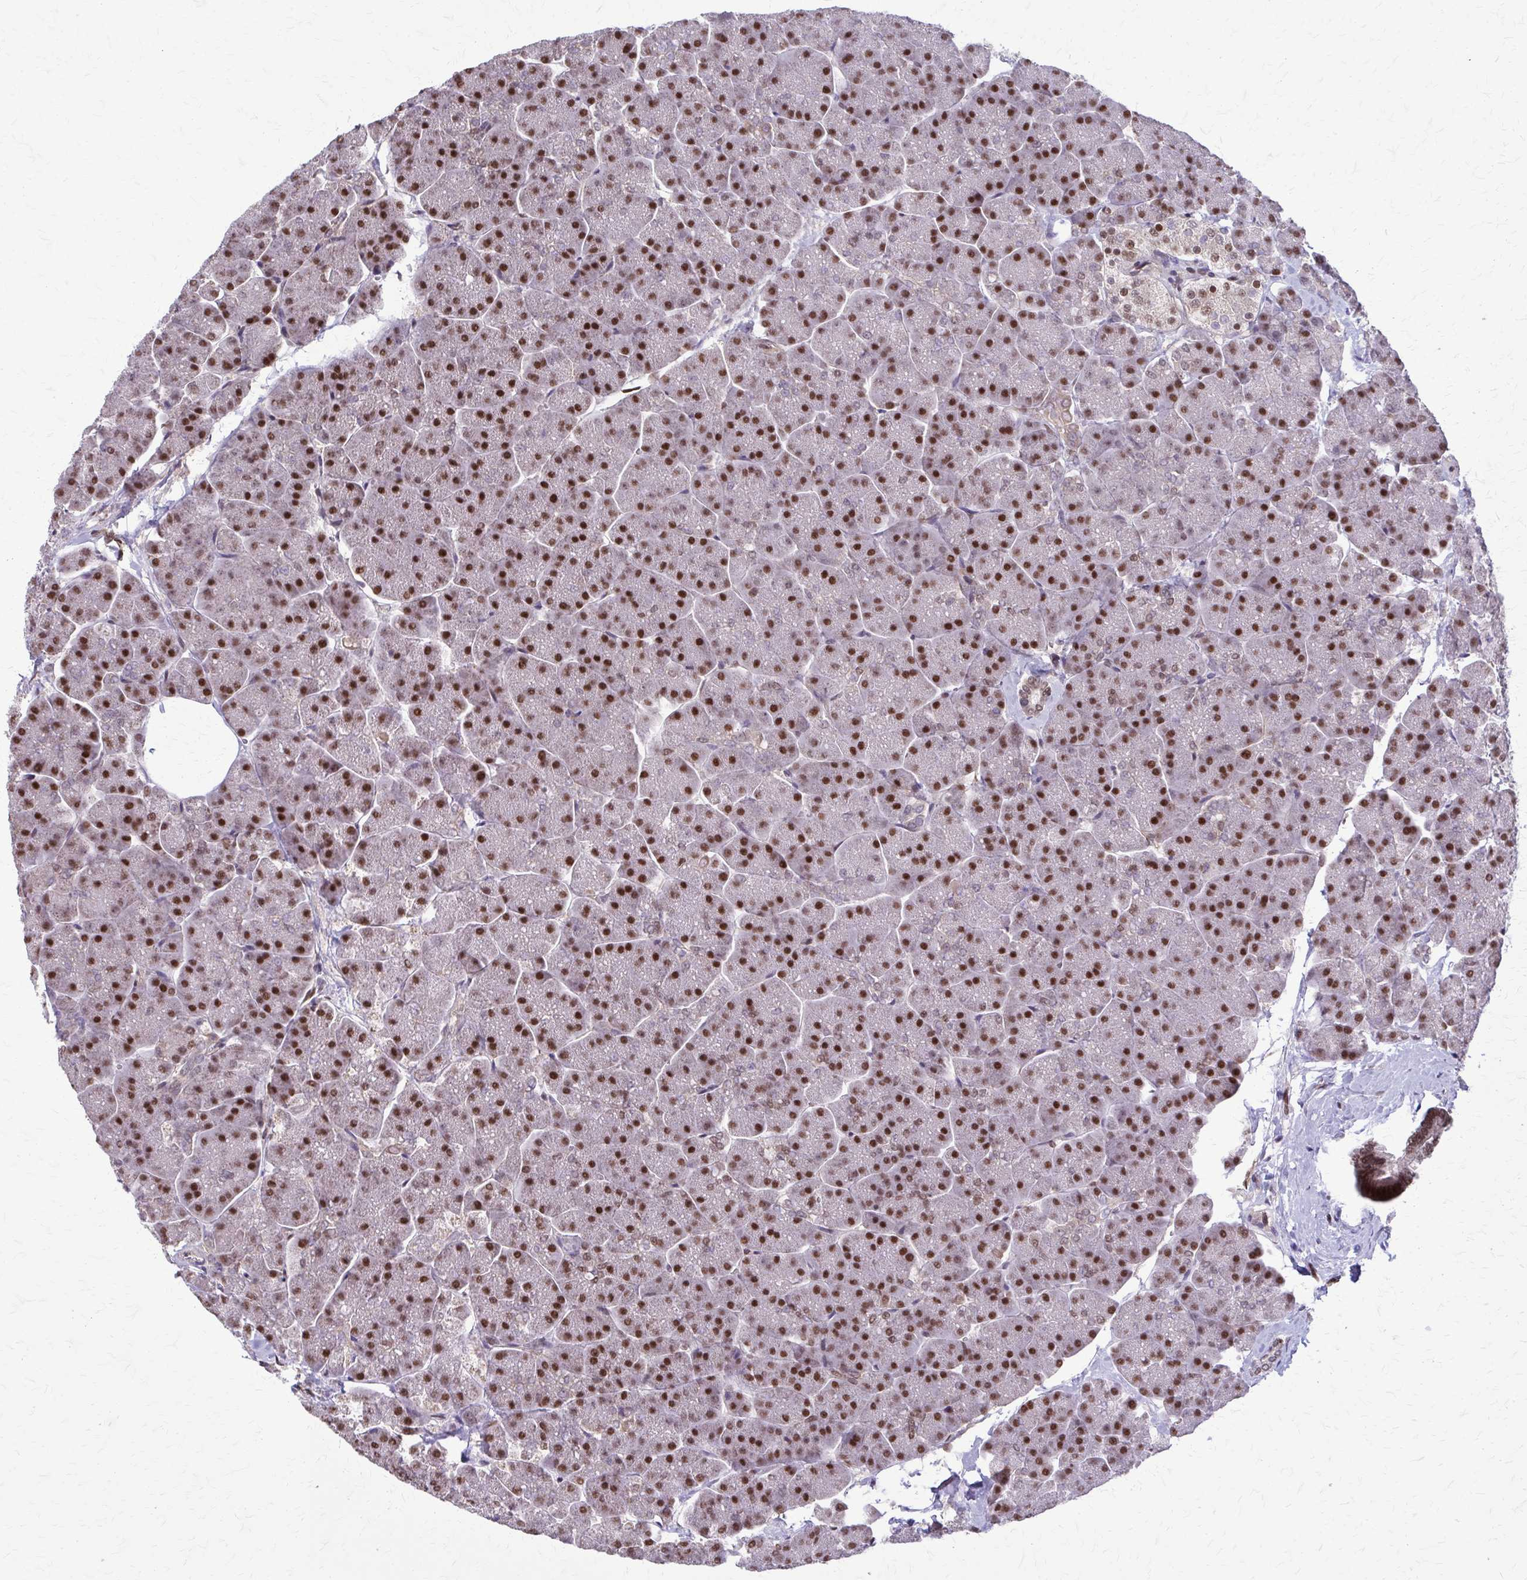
{"staining": {"intensity": "strong", "quantity": ">75%", "location": "nuclear"}, "tissue": "pancreas", "cell_type": "Exocrine glandular cells", "image_type": "normal", "snomed": [{"axis": "morphology", "description": "Normal tissue, NOS"}, {"axis": "topography", "description": "Pancreas"}, {"axis": "topography", "description": "Peripheral nerve tissue"}], "caption": "Pancreas stained for a protein (brown) displays strong nuclear positive positivity in approximately >75% of exocrine glandular cells.", "gene": "TTF1", "patient": {"sex": "male", "age": 54}}